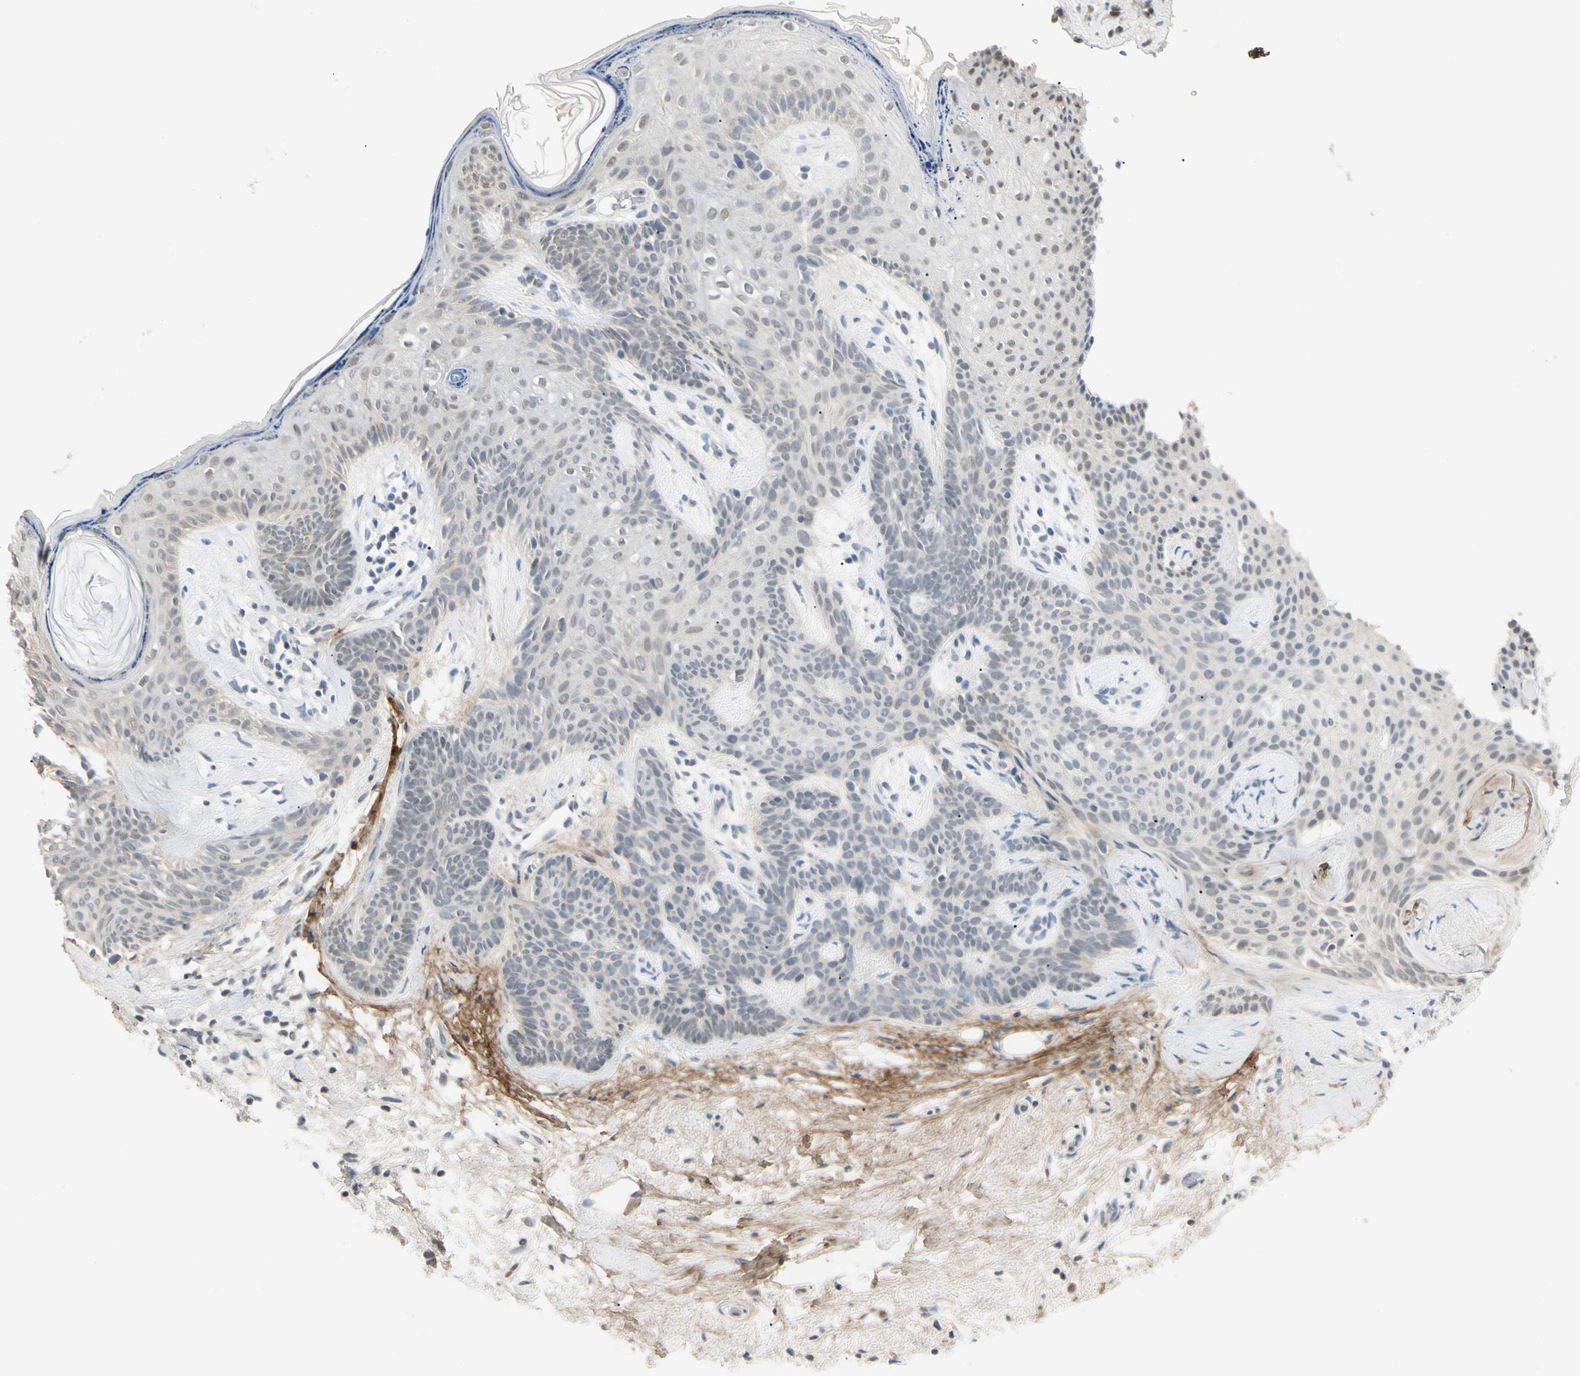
{"staining": {"intensity": "negative", "quantity": "none", "location": "none"}, "tissue": "skin cancer", "cell_type": "Tumor cells", "image_type": "cancer", "snomed": [{"axis": "morphology", "description": "Developmental malformation"}, {"axis": "morphology", "description": "Basal cell carcinoma"}, {"axis": "topography", "description": "Skin"}], "caption": "Human skin cancer stained for a protein using IHC reveals no positivity in tumor cells.", "gene": "ASPN", "patient": {"sex": "female", "age": 62}}